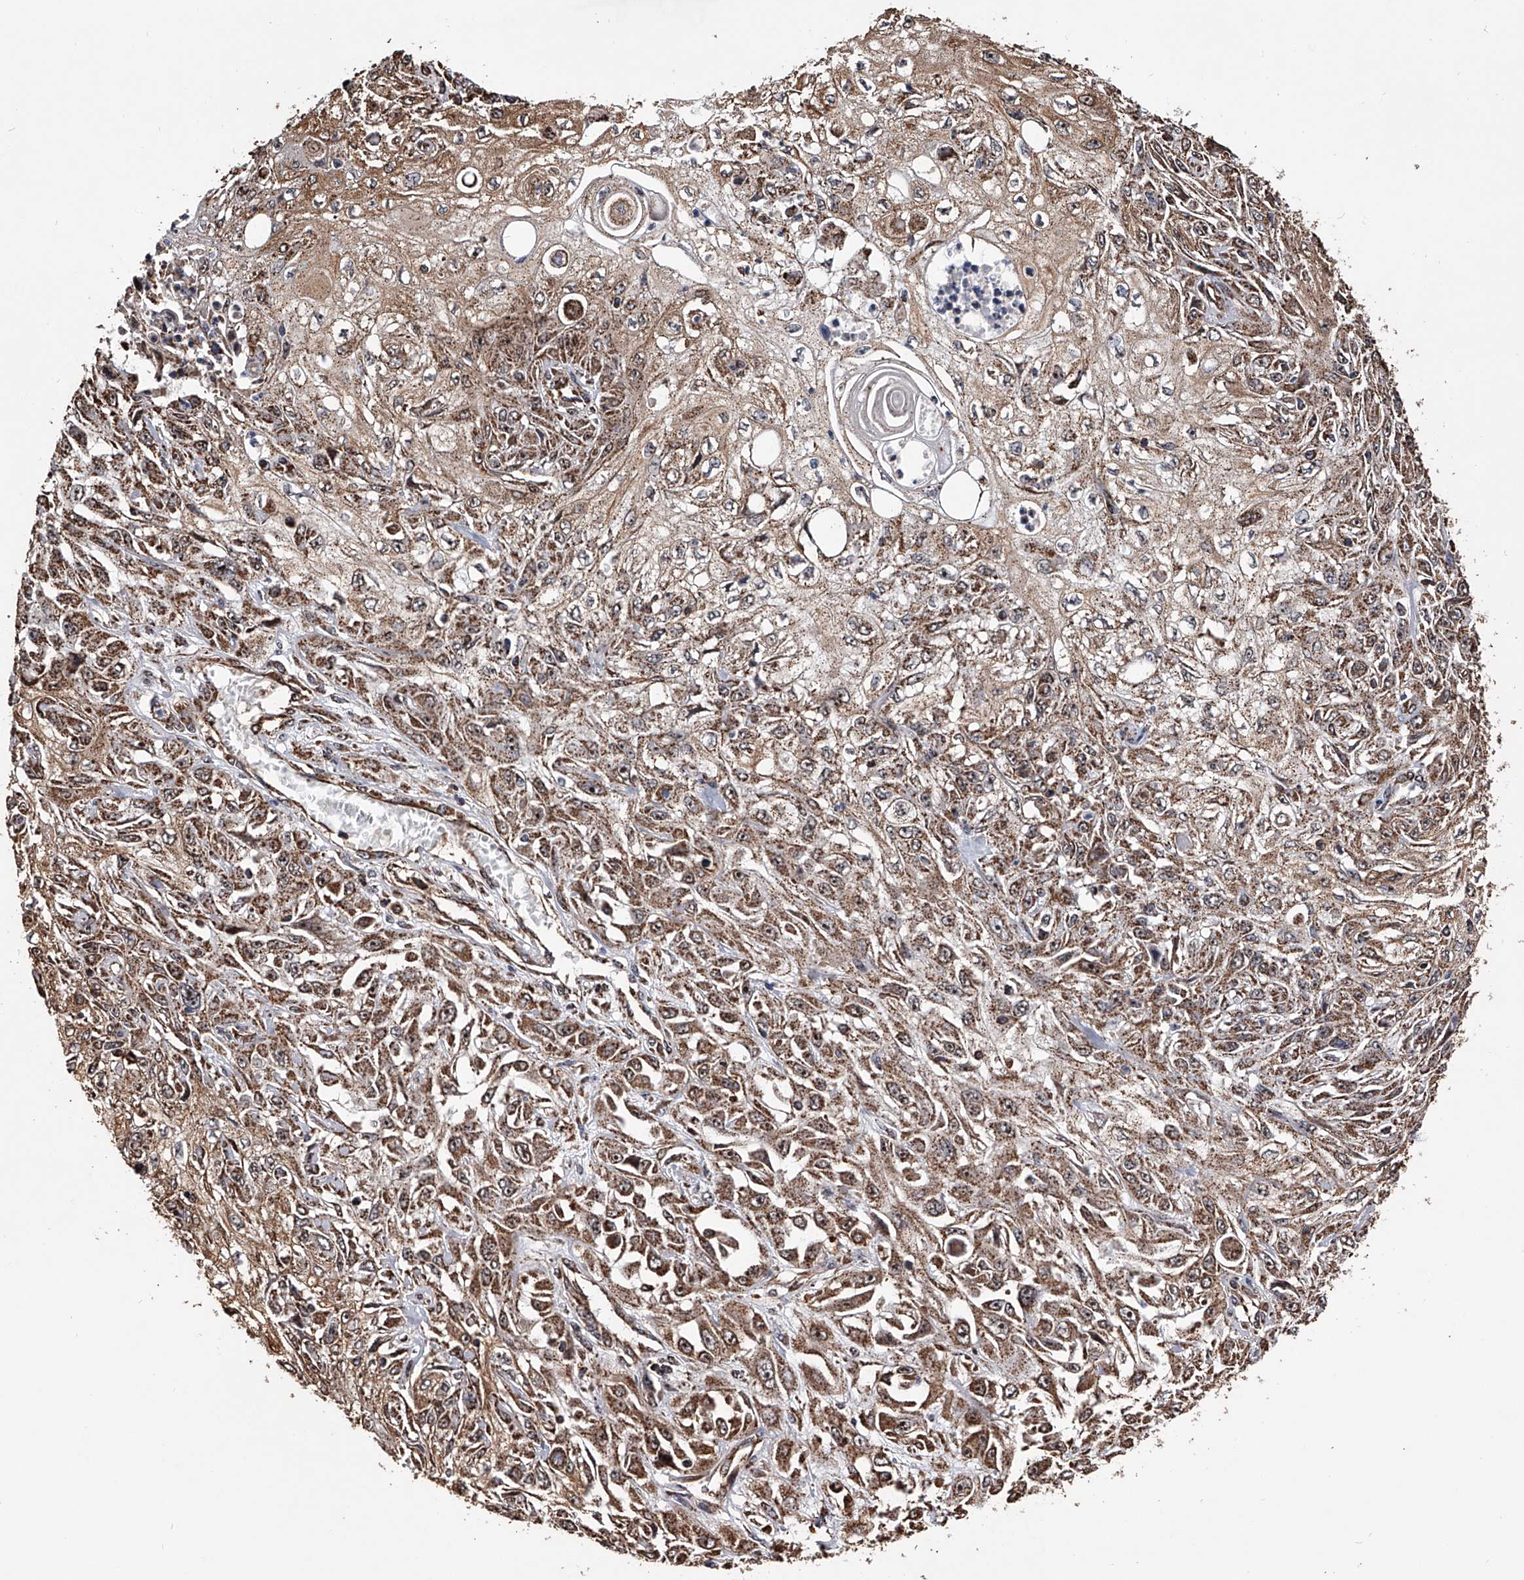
{"staining": {"intensity": "moderate", "quantity": ">75%", "location": "cytoplasmic/membranous"}, "tissue": "skin cancer", "cell_type": "Tumor cells", "image_type": "cancer", "snomed": [{"axis": "morphology", "description": "Squamous cell carcinoma, NOS"}, {"axis": "morphology", "description": "Squamous cell carcinoma, metastatic, NOS"}, {"axis": "topography", "description": "Skin"}, {"axis": "topography", "description": "Lymph node"}], "caption": "High-power microscopy captured an IHC photomicrograph of skin cancer, revealing moderate cytoplasmic/membranous staining in about >75% of tumor cells.", "gene": "SMPDL3A", "patient": {"sex": "male", "age": 75}}